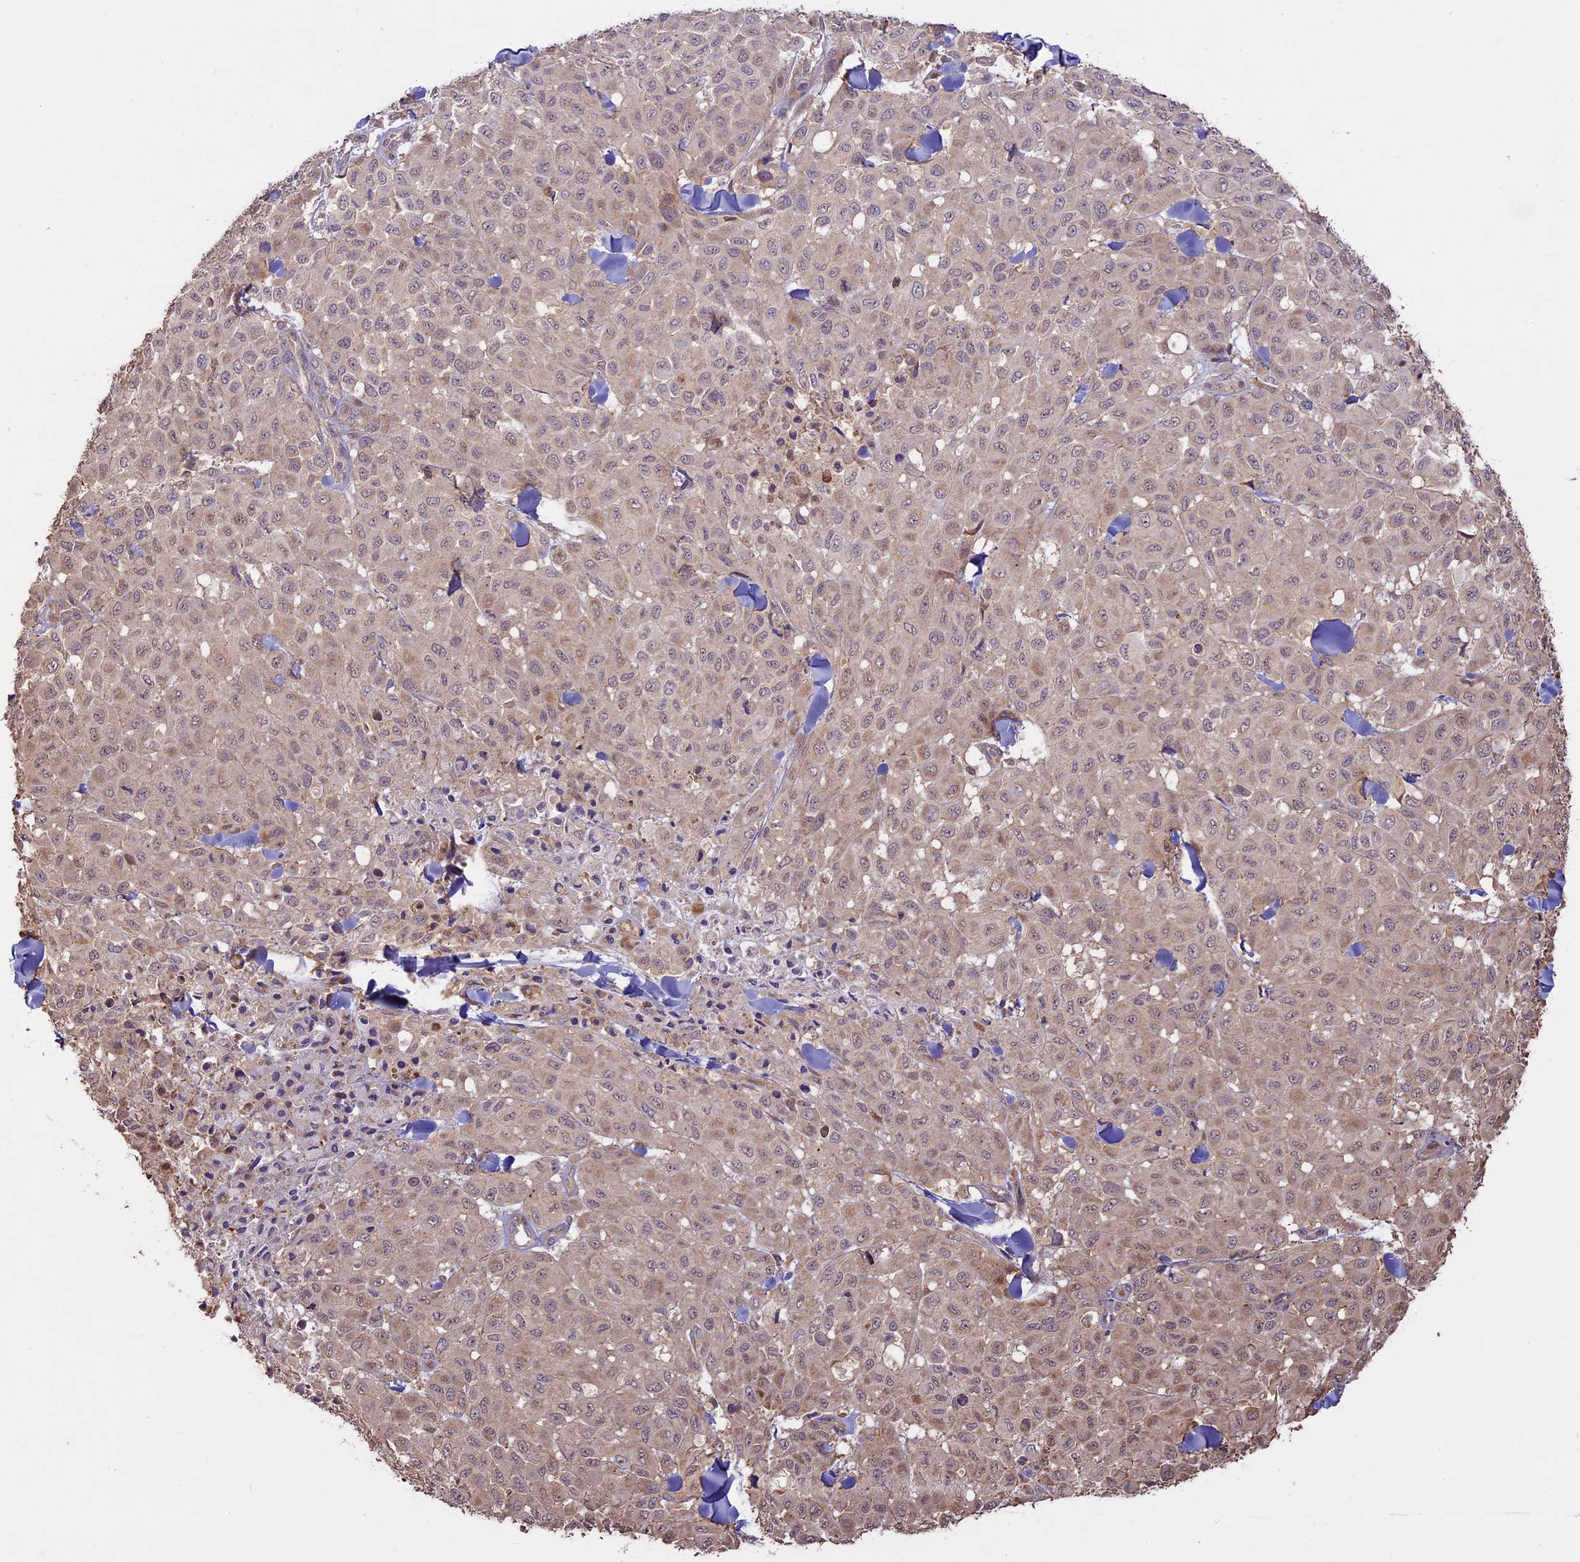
{"staining": {"intensity": "weak", "quantity": "<25%", "location": "cytoplasmic/membranous,nuclear"}, "tissue": "melanoma", "cell_type": "Tumor cells", "image_type": "cancer", "snomed": [{"axis": "morphology", "description": "Malignant melanoma, Metastatic site"}, {"axis": "topography", "description": "Skin"}], "caption": "High magnification brightfield microscopy of malignant melanoma (metastatic site) stained with DAB (brown) and counterstained with hematoxylin (blue): tumor cells show no significant positivity.", "gene": "BCAS4", "patient": {"sex": "female", "age": 81}}